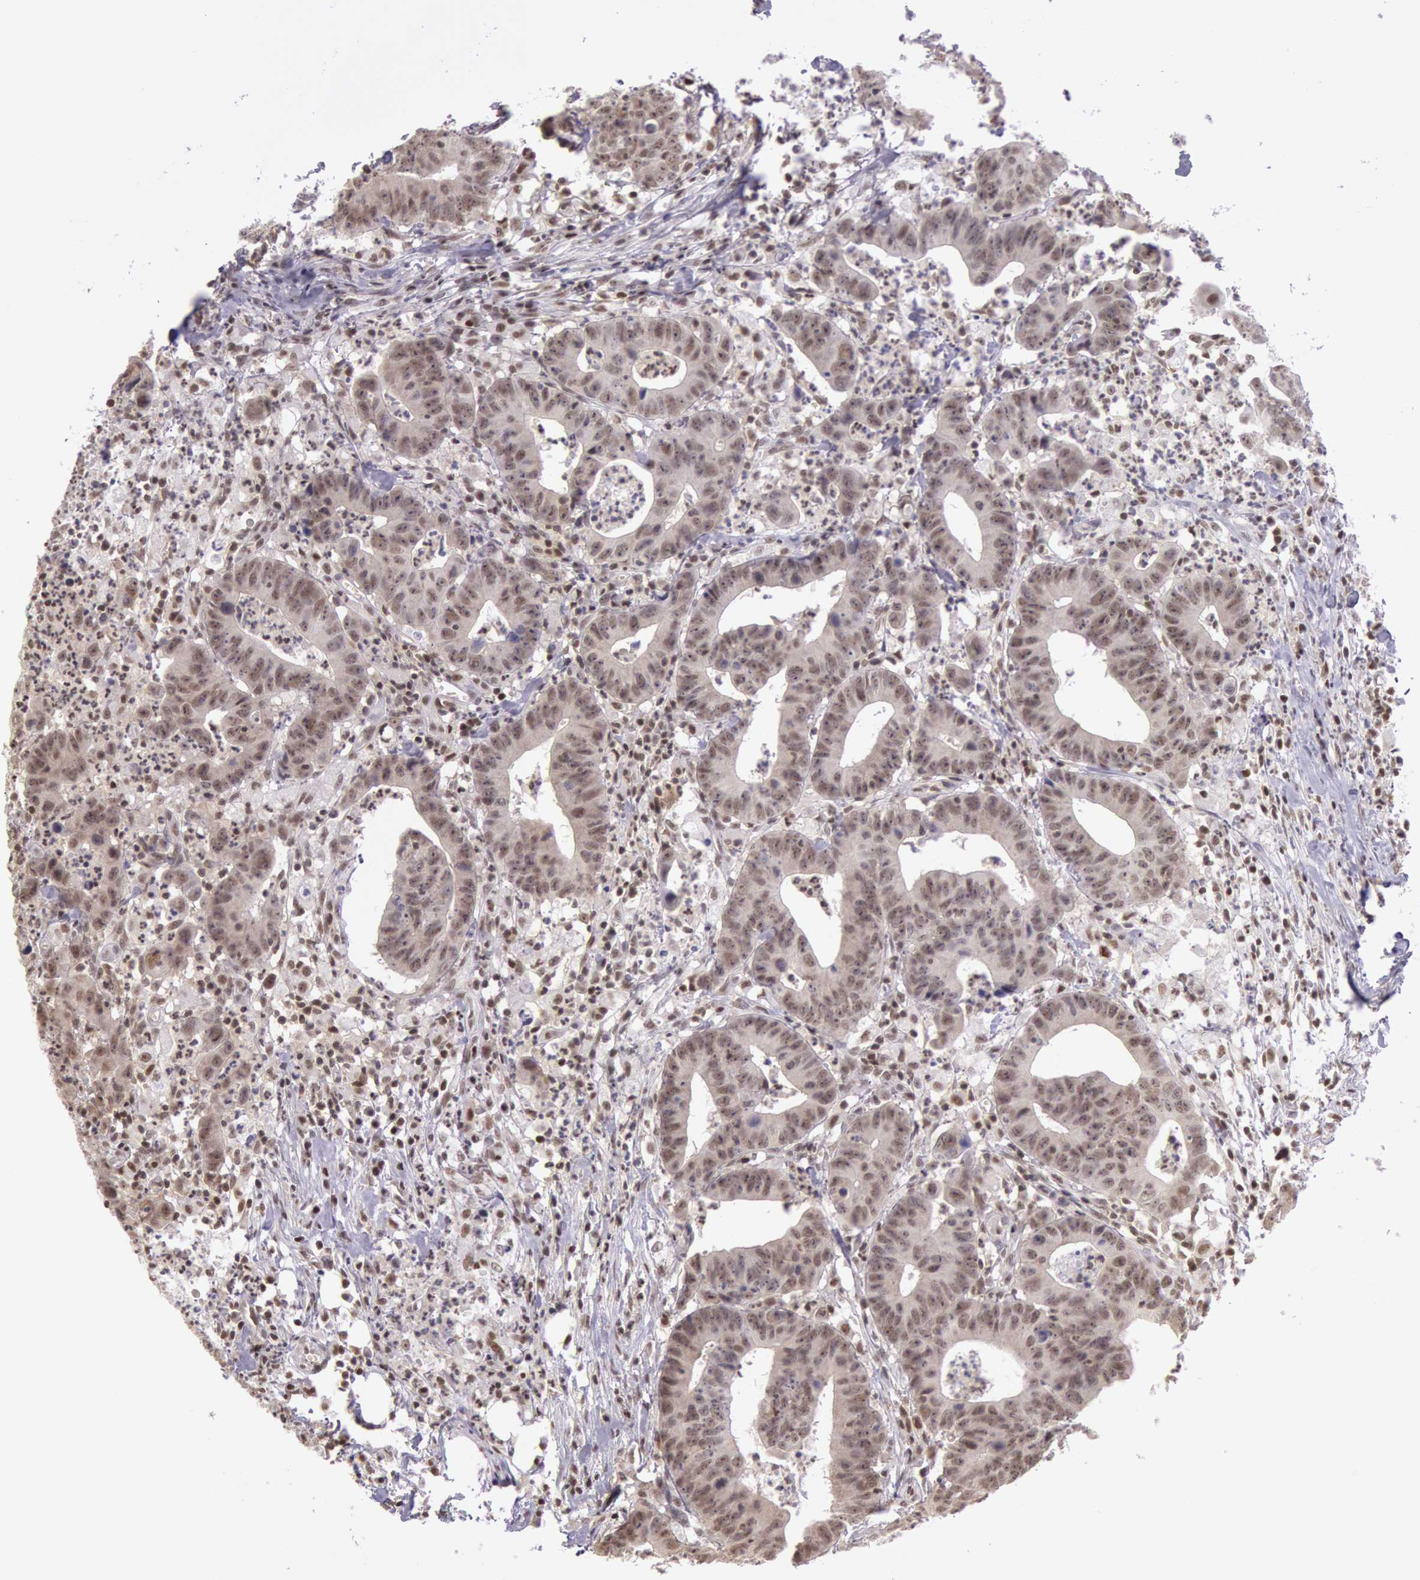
{"staining": {"intensity": "moderate", "quantity": "25%-75%", "location": "nuclear"}, "tissue": "colorectal cancer", "cell_type": "Tumor cells", "image_type": "cancer", "snomed": [{"axis": "morphology", "description": "Adenocarcinoma, NOS"}, {"axis": "topography", "description": "Colon"}], "caption": "Protein expression by IHC reveals moderate nuclear staining in approximately 25%-75% of tumor cells in colorectal cancer (adenocarcinoma).", "gene": "ESS2", "patient": {"sex": "male", "age": 55}}